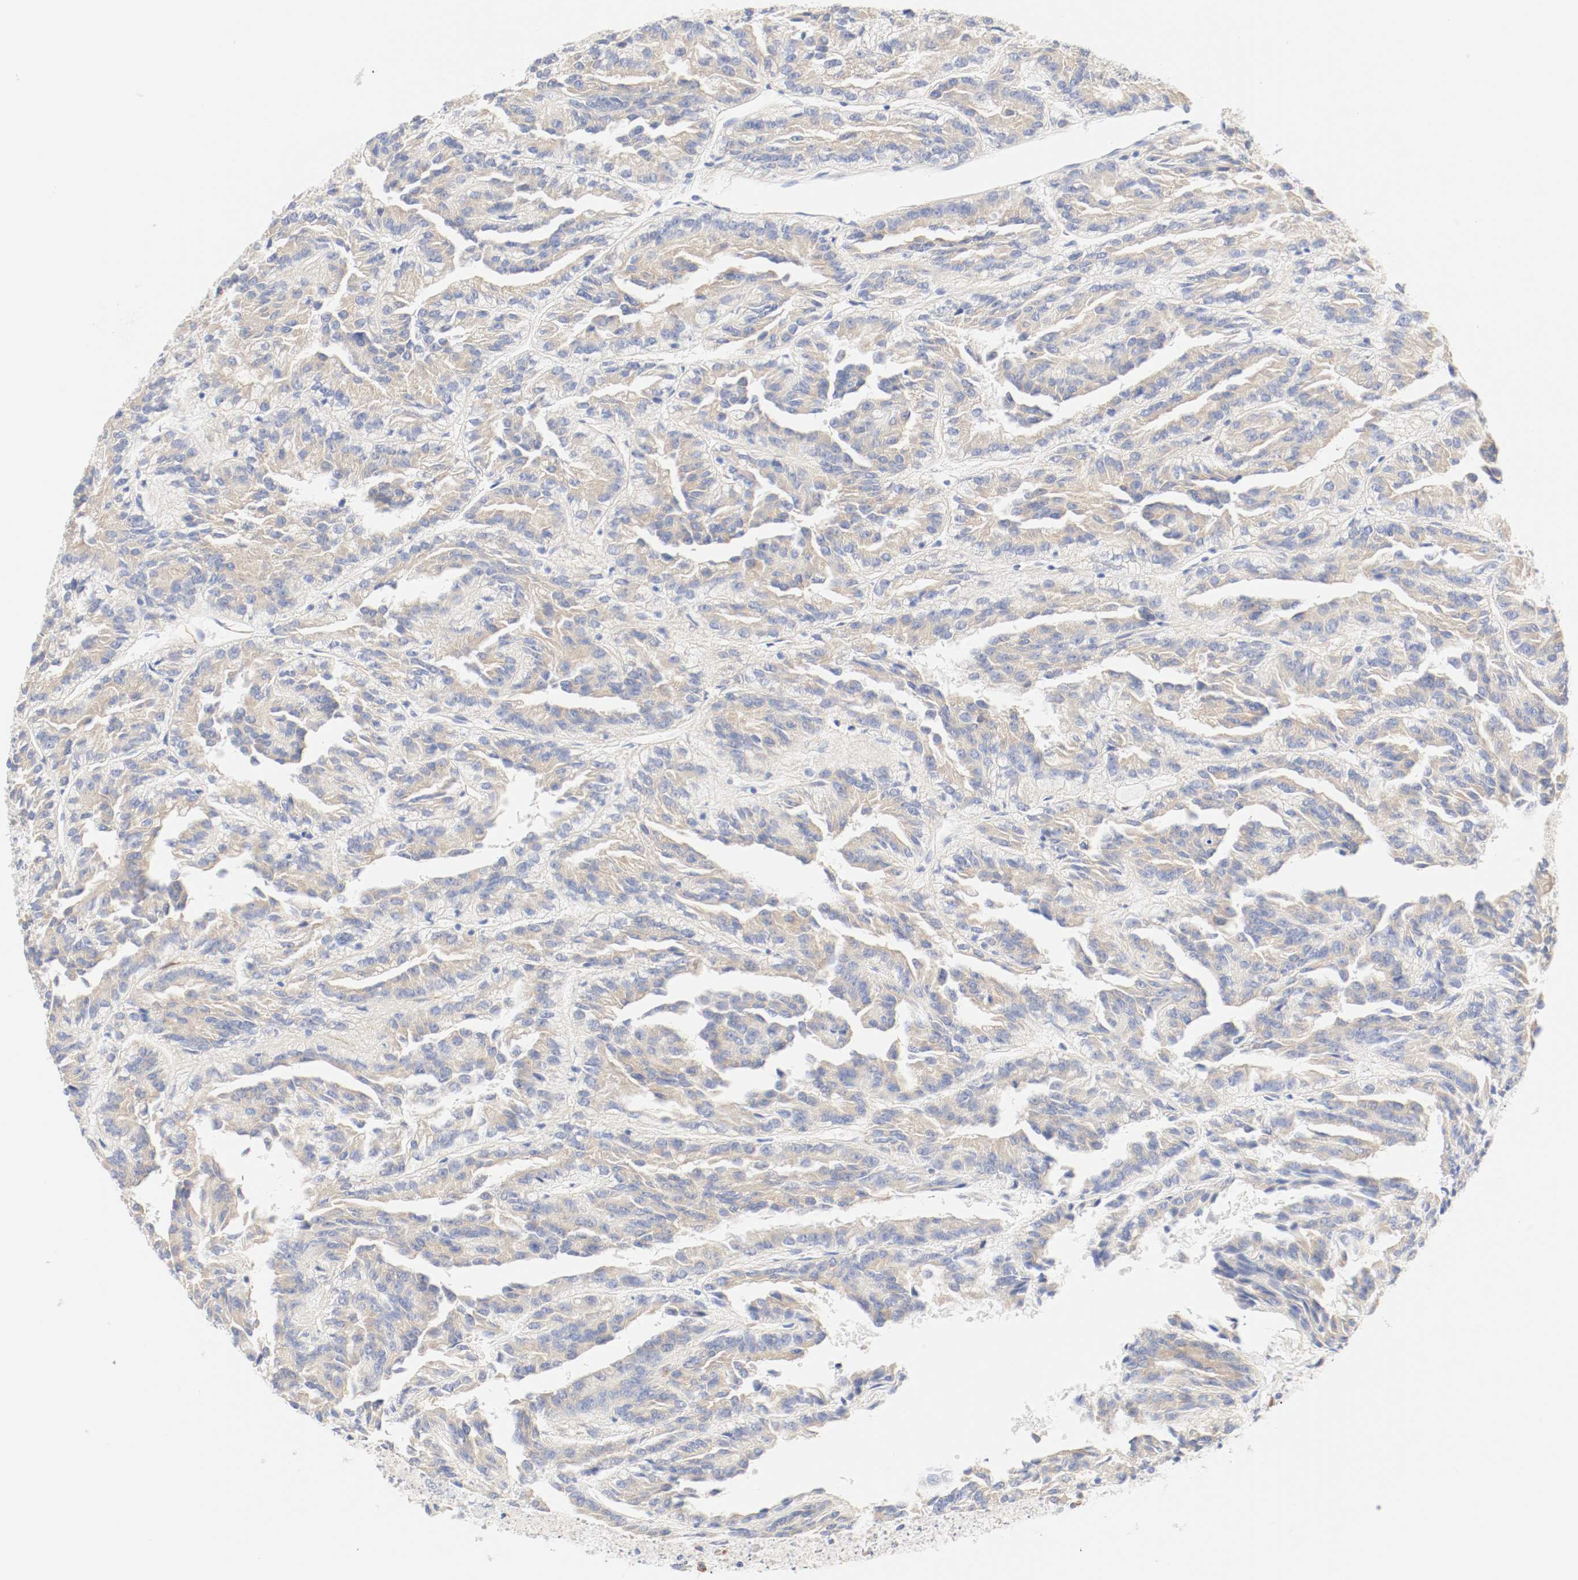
{"staining": {"intensity": "moderate", "quantity": ">75%", "location": "cytoplasmic/membranous"}, "tissue": "renal cancer", "cell_type": "Tumor cells", "image_type": "cancer", "snomed": [{"axis": "morphology", "description": "Adenocarcinoma, NOS"}, {"axis": "topography", "description": "Kidney"}], "caption": "Tumor cells demonstrate medium levels of moderate cytoplasmic/membranous expression in approximately >75% of cells in human renal cancer.", "gene": "GIT1", "patient": {"sex": "male", "age": 46}}